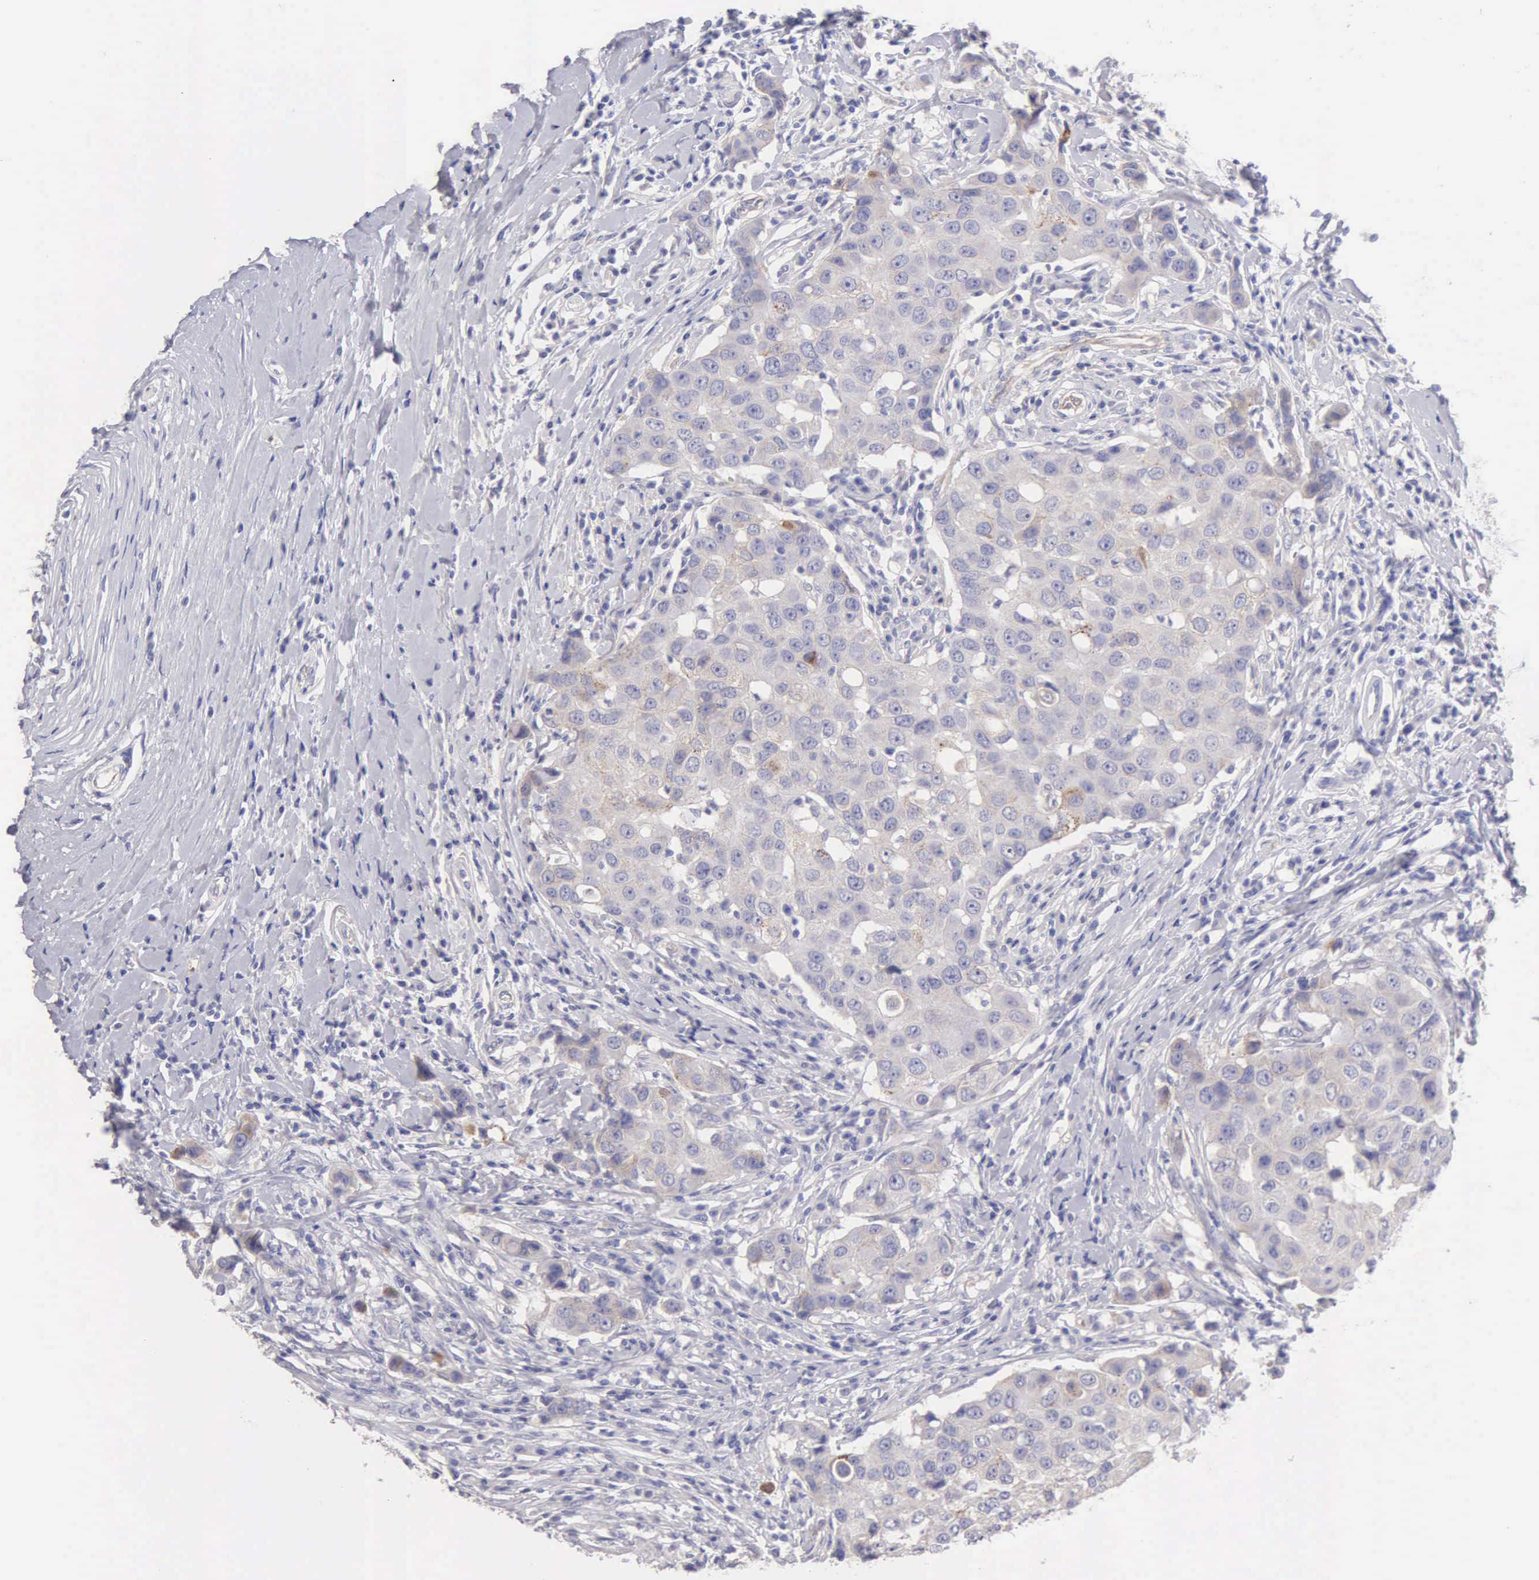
{"staining": {"intensity": "weak", "quantity": "25%-75%", "location": "cytoplasmic/membranous"}, "tissue": "breast cancer", "cell_type": "Tumor cells", "image_type": "cancer", "snomed": [{"axis": "morphology", "description": "Duct carcinoma"}, {"axis": "topography", "description": "Breast"}], "caption": "Brown immunohistochemical staining in breast cancer exhibits weak cytoplasmic/membranous staining in approximately 25%-75% of tumor cells.", "gene": "APP", "patient": {"sex": "female", "age": 27}}